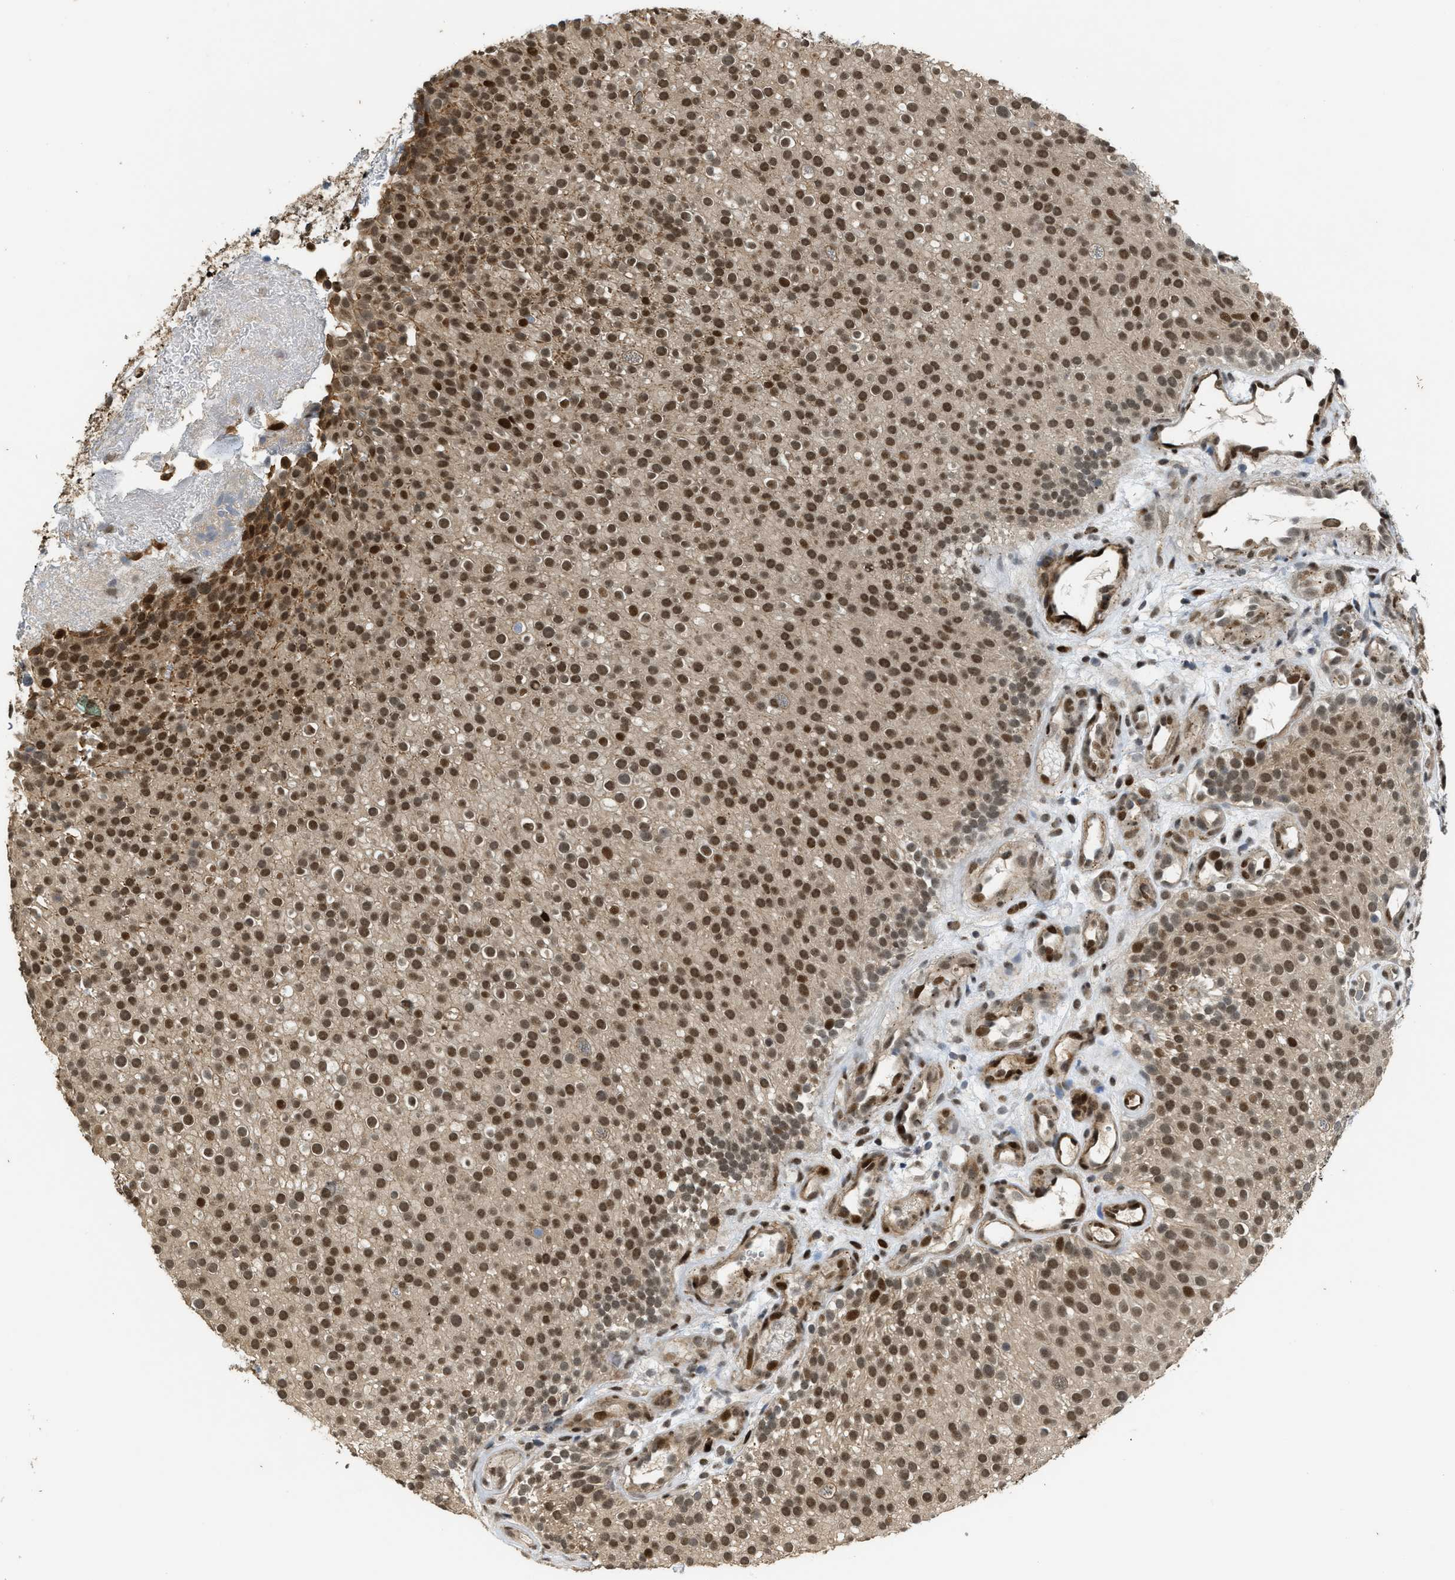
{"staining": {"intensity": "strong", "quantity": ">75%", "location": "cytoplasmic/membranous,nuclear"}, "tissue": "urothelial cancer", "cell_type": "Tumor cells", "image_type": "cancer", "snomed": [{"axis": "morphology", "description": "Urothelial carcinoma, Low grade"}, {"axis": "topography", "description": "Urinary bladder"}], "caption": "Immunohistochemistry (IHC) staining of urothelial cancer, which shows high levels of strong cytoplasmic/membranous and nuclear staining in about >75% of tumor cells indicating strong cytoplasmic/membranous and nuclear protein staining. The staining was performed using DAB (3,3'-diaminobenzidine) (brown) for protein detection and nuclei were counterstained in hematoxylin (blue).", "gene": "SERTAD2", "patient": {"sex": "male", "age": 78}}